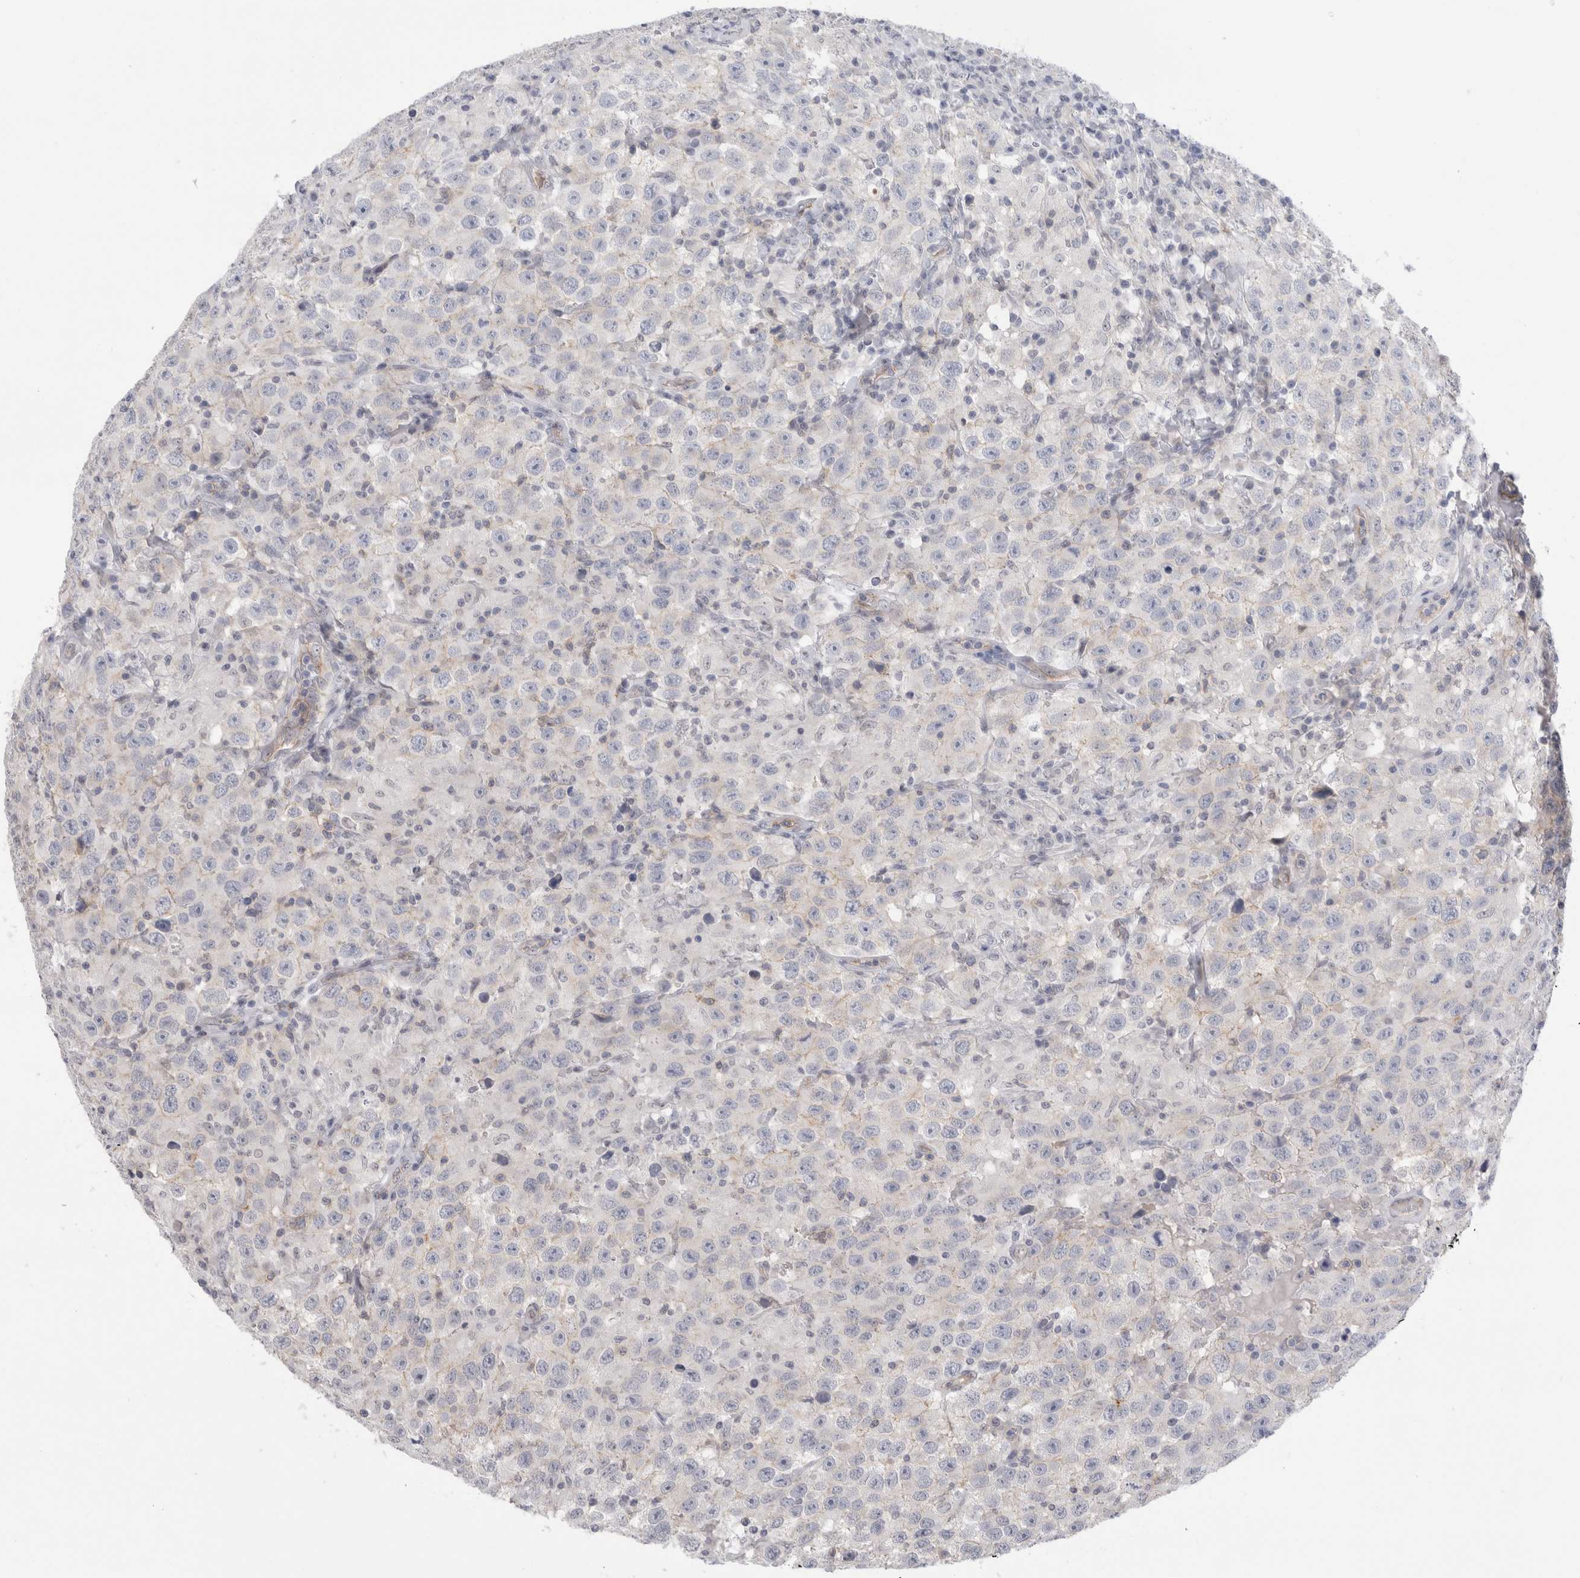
{"staining": {"intensity": "negative", "quantity": "none", "location": "none"}, "tissue": "testis cancer", "cell_type": "Tumor cells", "image_type": "cancer", "snomed": [{"axis": "morphology", "description": "Seminoma, NOS"}, {"axis": "topography", "description": "Testis"}], "caption": "Immunohistochemistry image of human testis seminoma stained for a protein (brown), which exhibits no staining in tumor cells.", "gene": "VANGL1", "patient": {"sex": "male", "age": 41}}